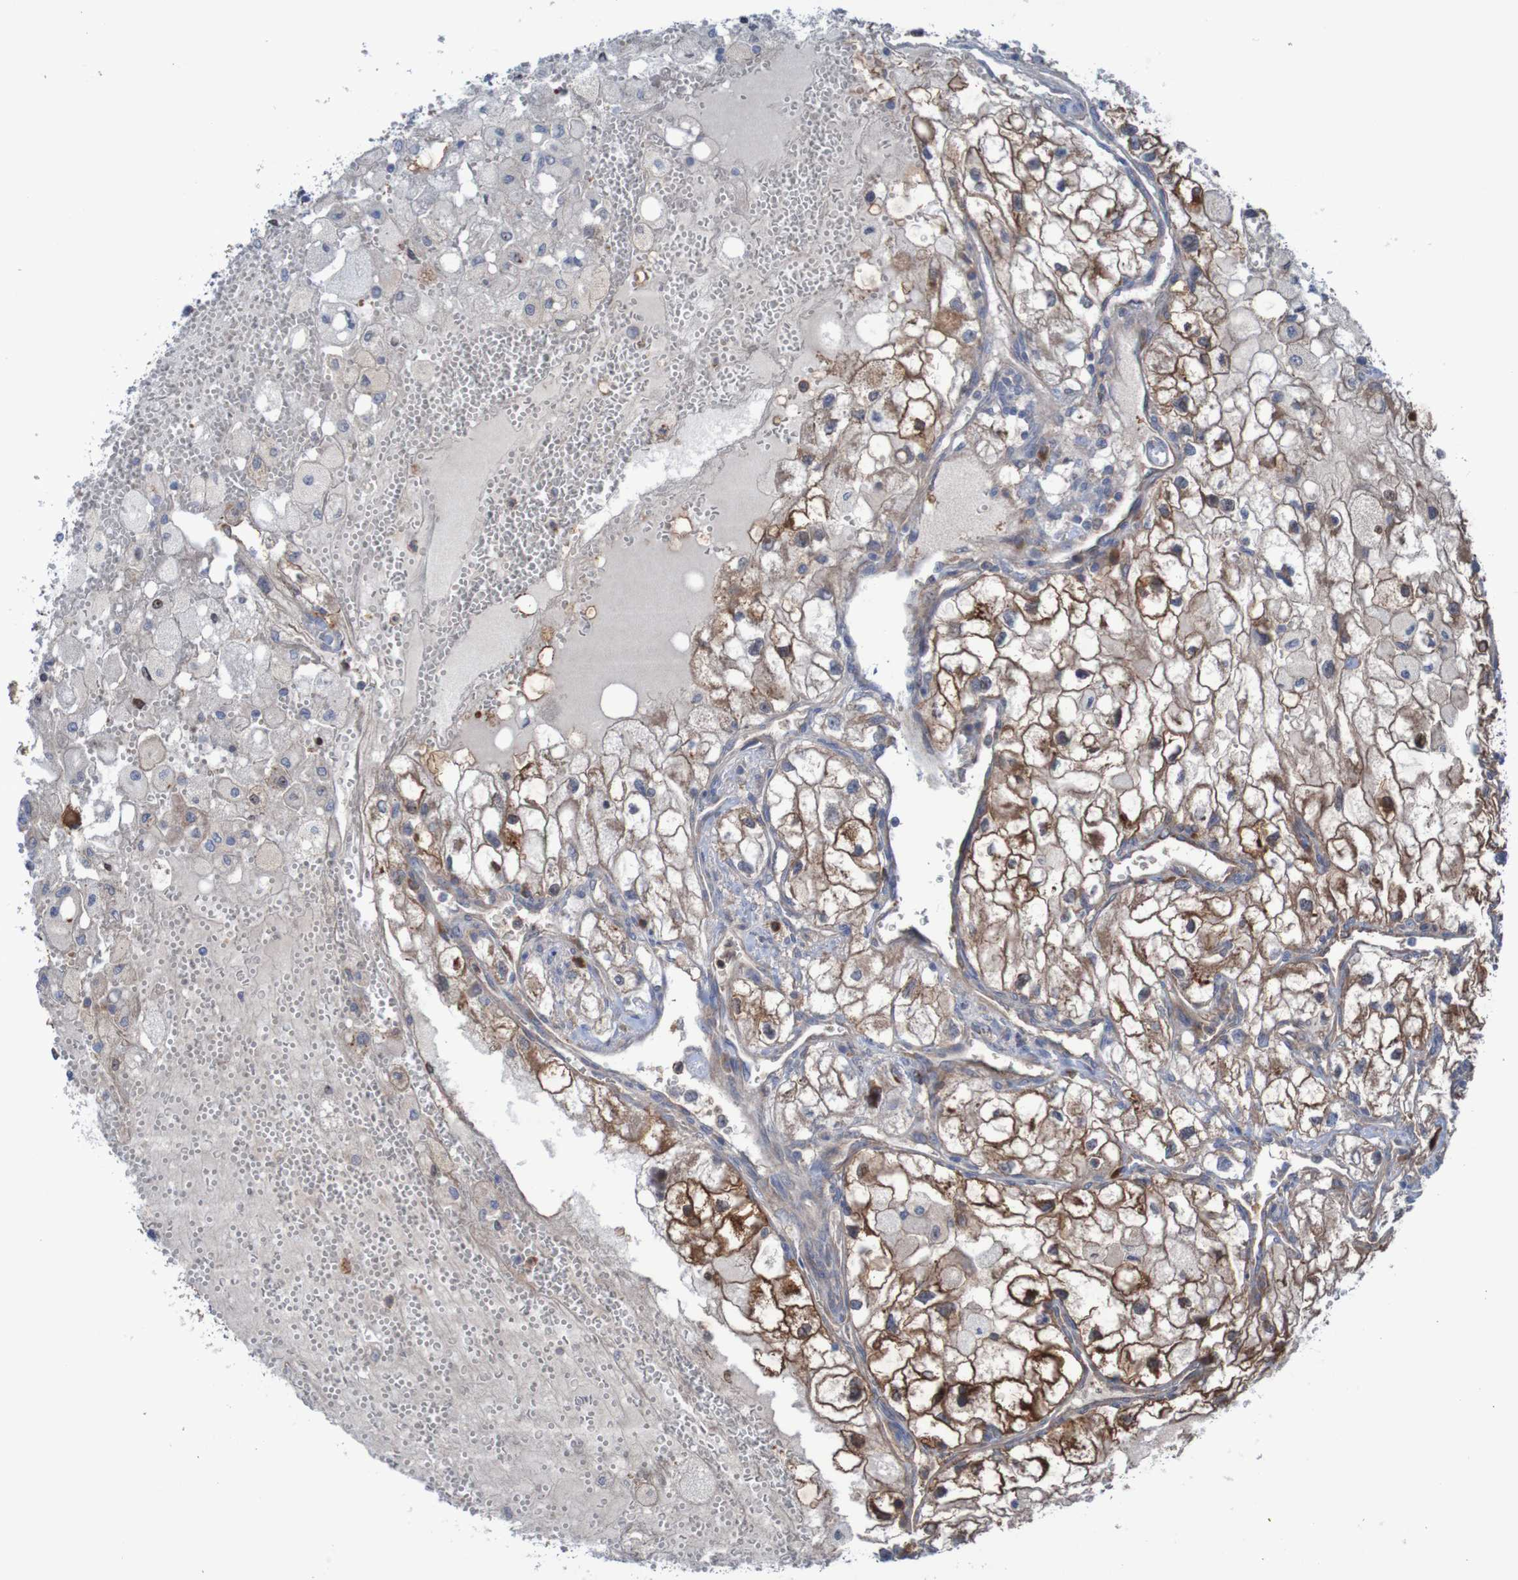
{"staining": {"intensity": "strong", "quantity": ">75%", "location": "cytoplasmic/membranous"}, "tissue": "renal cancer", "cell_type": "Tumor cells", "image_type": "cancer", "snomed": [{"axis": "morphology", "description": "Adenocarcinoma, NOS"}, {"axis": "topography", "description": "Kidney"}], "caption": "Immunohistochemistry of renal cancer (adenocarcinoma) exhibits high levels of strong cytoplasmic/membranous positivity in about >75% of tumor cells.", "gene": "ANGPT4", "patient": {"sex": "female", "age": 70}}